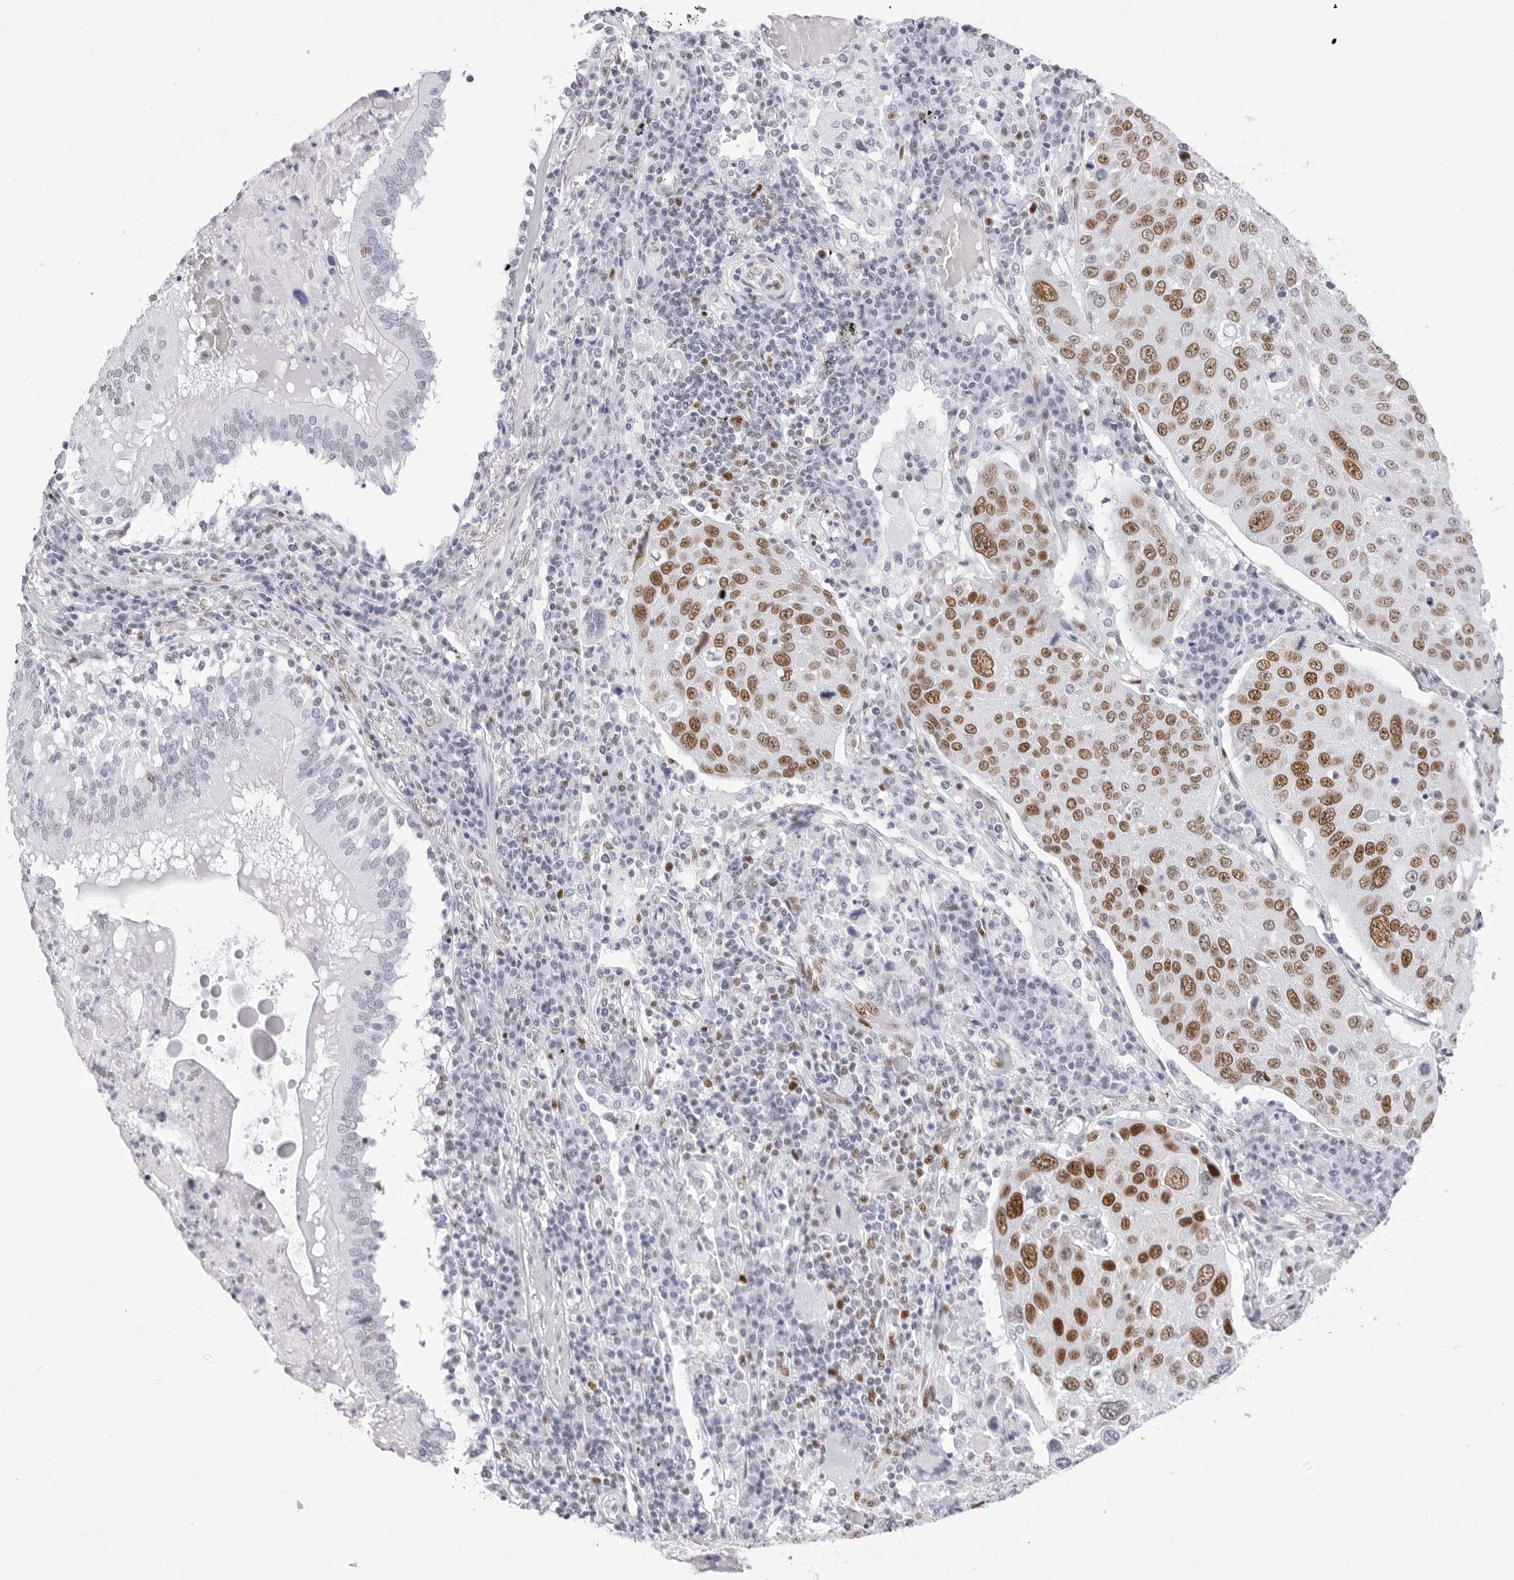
{"staining": {"intensity": "strong", "quantity": ">75%", "location": "nuclear"}, "tissue": "lung cancer", "cell_type": "Tumor cells", "image_type": "cancer", "snomed": [{"axis": "morphology", "description": "Squamous cell carcinoma, NOS"}, {"axis": "topography", "description": "Lung"}], "caption": "Tumor cells show strong nuclear expression in approximately >75% of cells in lung cancer (squamous cell carcinoma).", "gene": "NASP", "patient": {"sex": "male", "age": 65}}